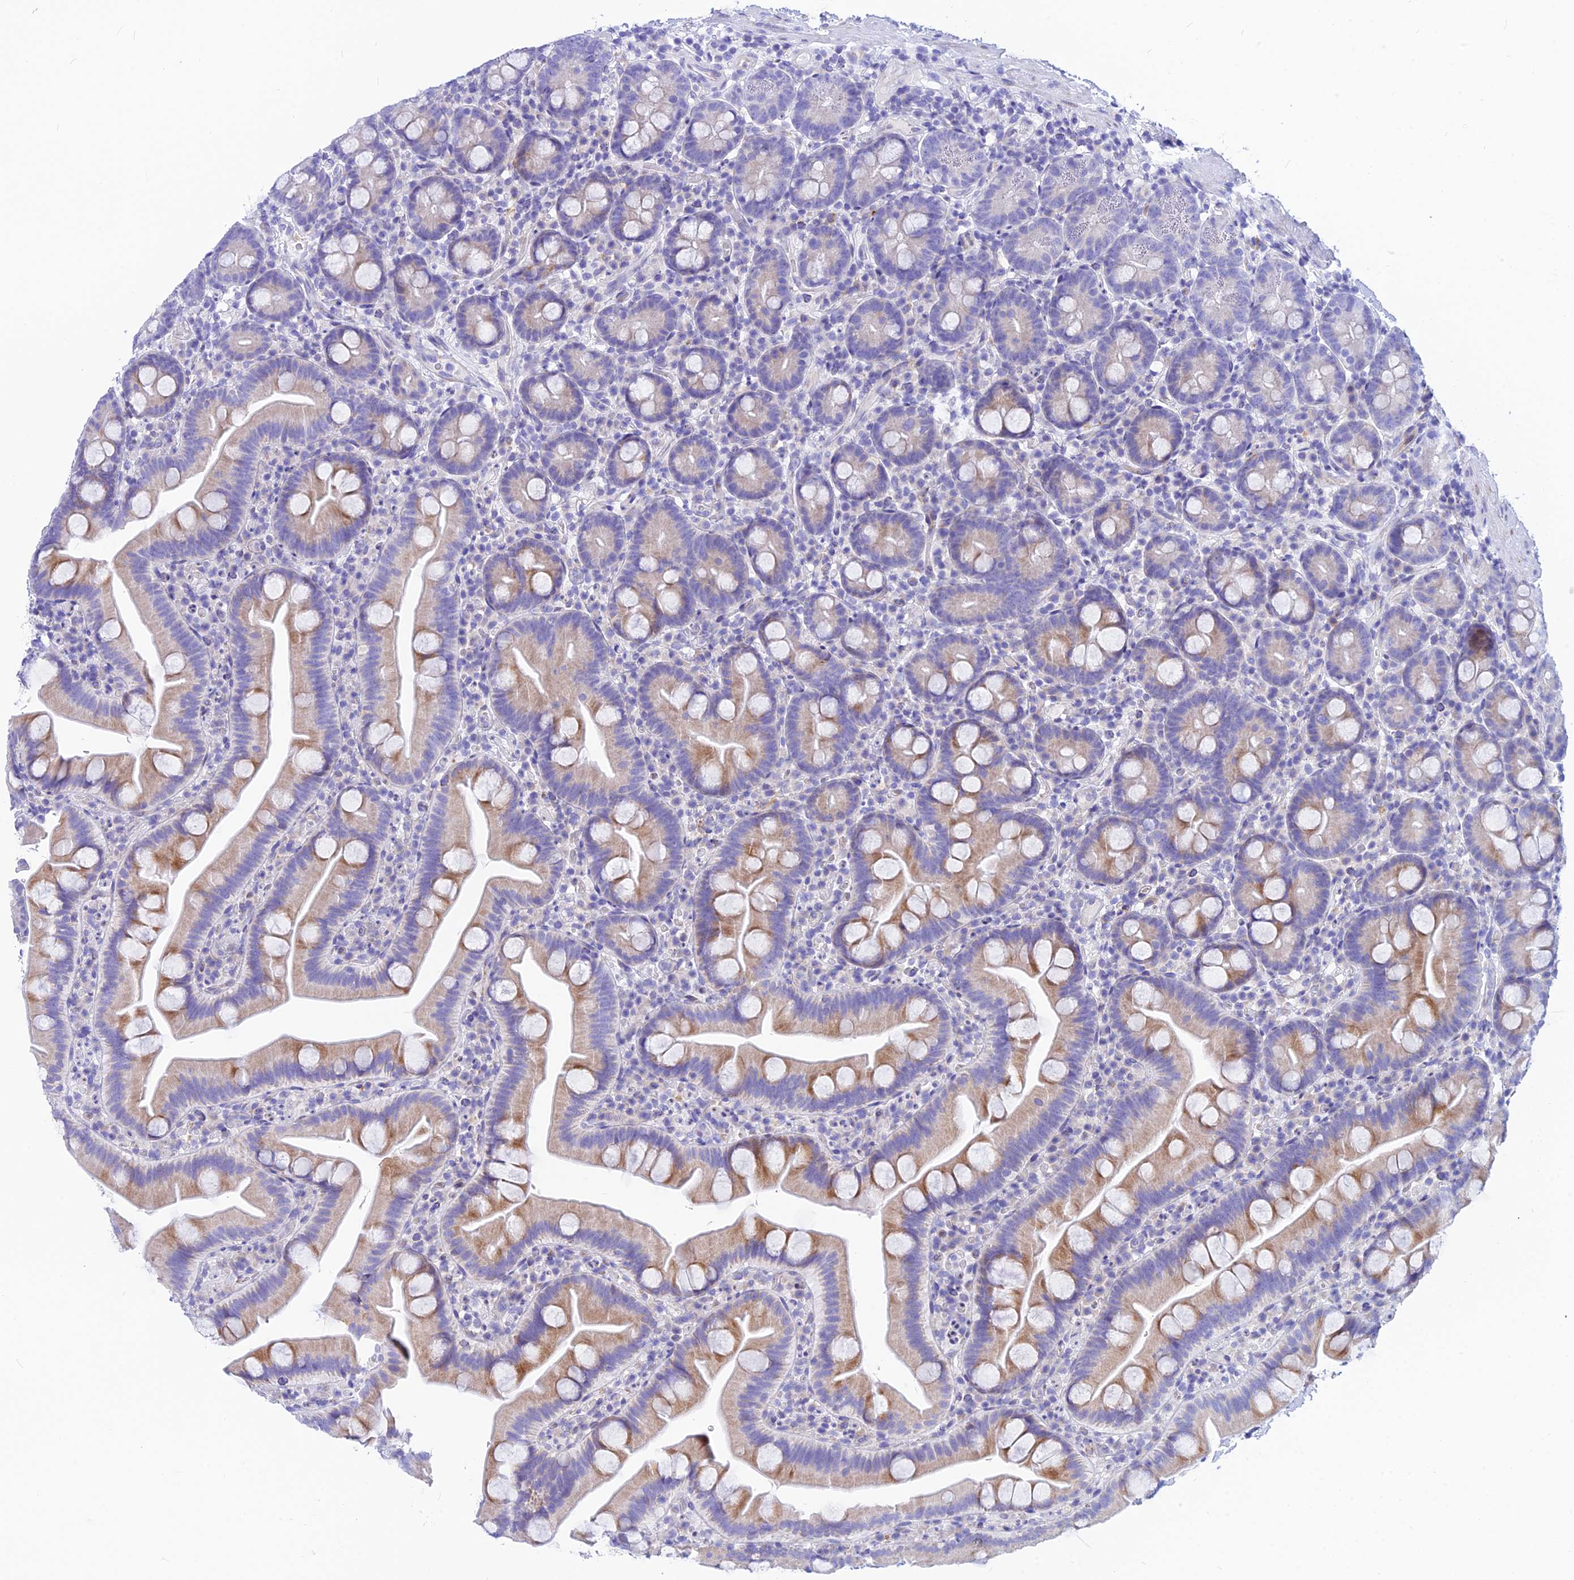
{"staining": {"intensity": "moderate", "quantity": "25%-75%", "location": "cytoplasmic/membranous"}, "tissue": "small intestine", "cell_type": "Glandular cells", "image_type": "normal", "snomed": [{"axis": "morphology", "description": "Normal tissue, NOS"}, {"axis": "topography", "description": "Small intestine"}], "caption": "An immunohistochemistry (IHC) photomicrograph of benign tissue is shown. Protein staining in brown shows moderate cytoplasmic/membranous positivity in small intestine within glandular cells. Immunohistochemistry (ihc) stains the protein in brown and the nuclei are stained blue.", "gene": "CNOT6", "patient": {"sex": "female", "age": 68}}